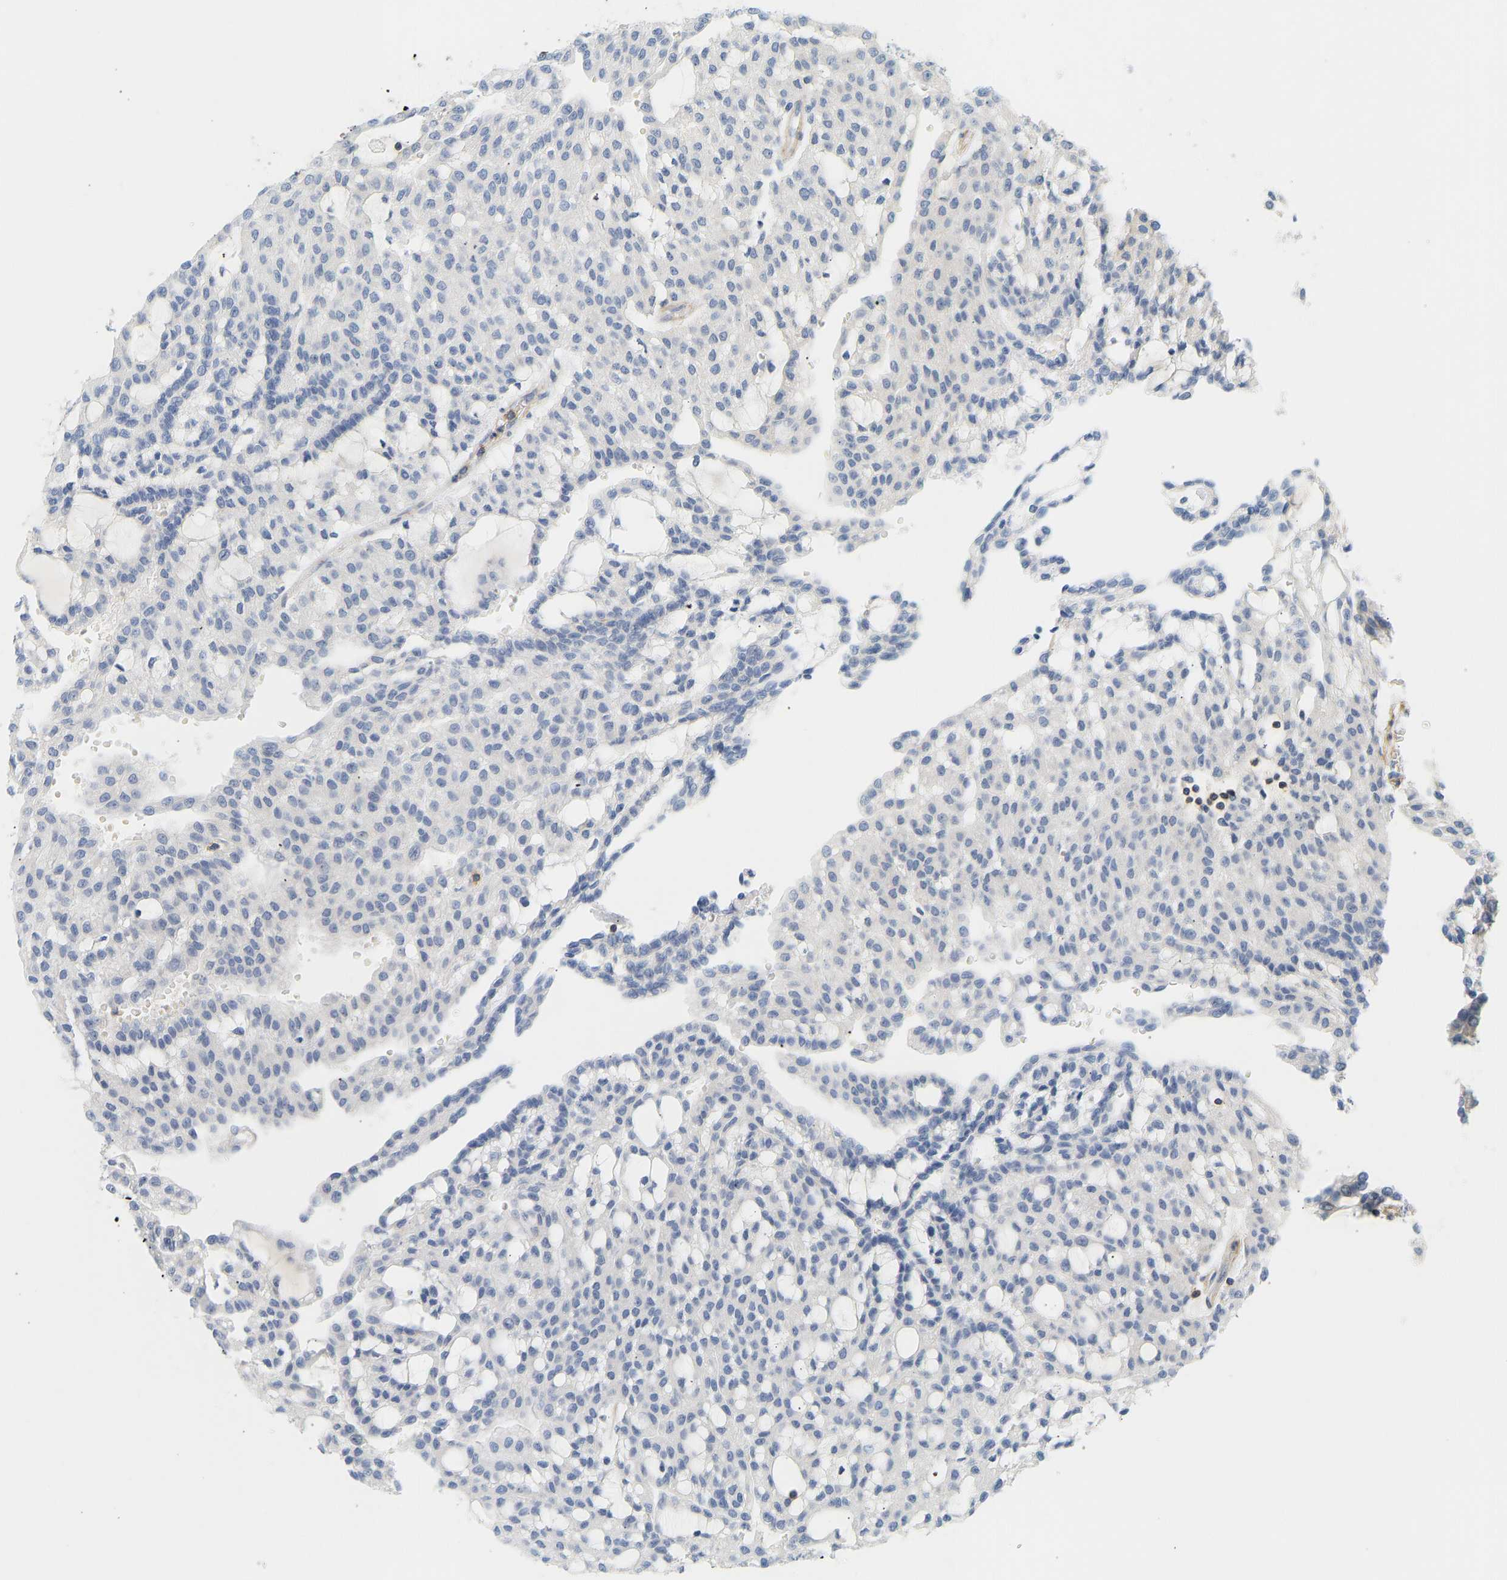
{"staining": {"intensity": "negative", "quantity": "none", "location": "none"}, "tissue": "renal cancer", "cell_type": "Tumor cells", "image_type": "cancer", "snomed": [{"axis": "morphology", "description": "Adenocarcinoma, NOS"}, {"axis": "topography", "description": "Kidney"}], "caption": "Immunohistochemistry (IHC) of renal cancer displays no staining in tumor cells. Nuclei are stained in blue.", "gene": "BVES", "patient": {"sex": "male", "age": 63}}